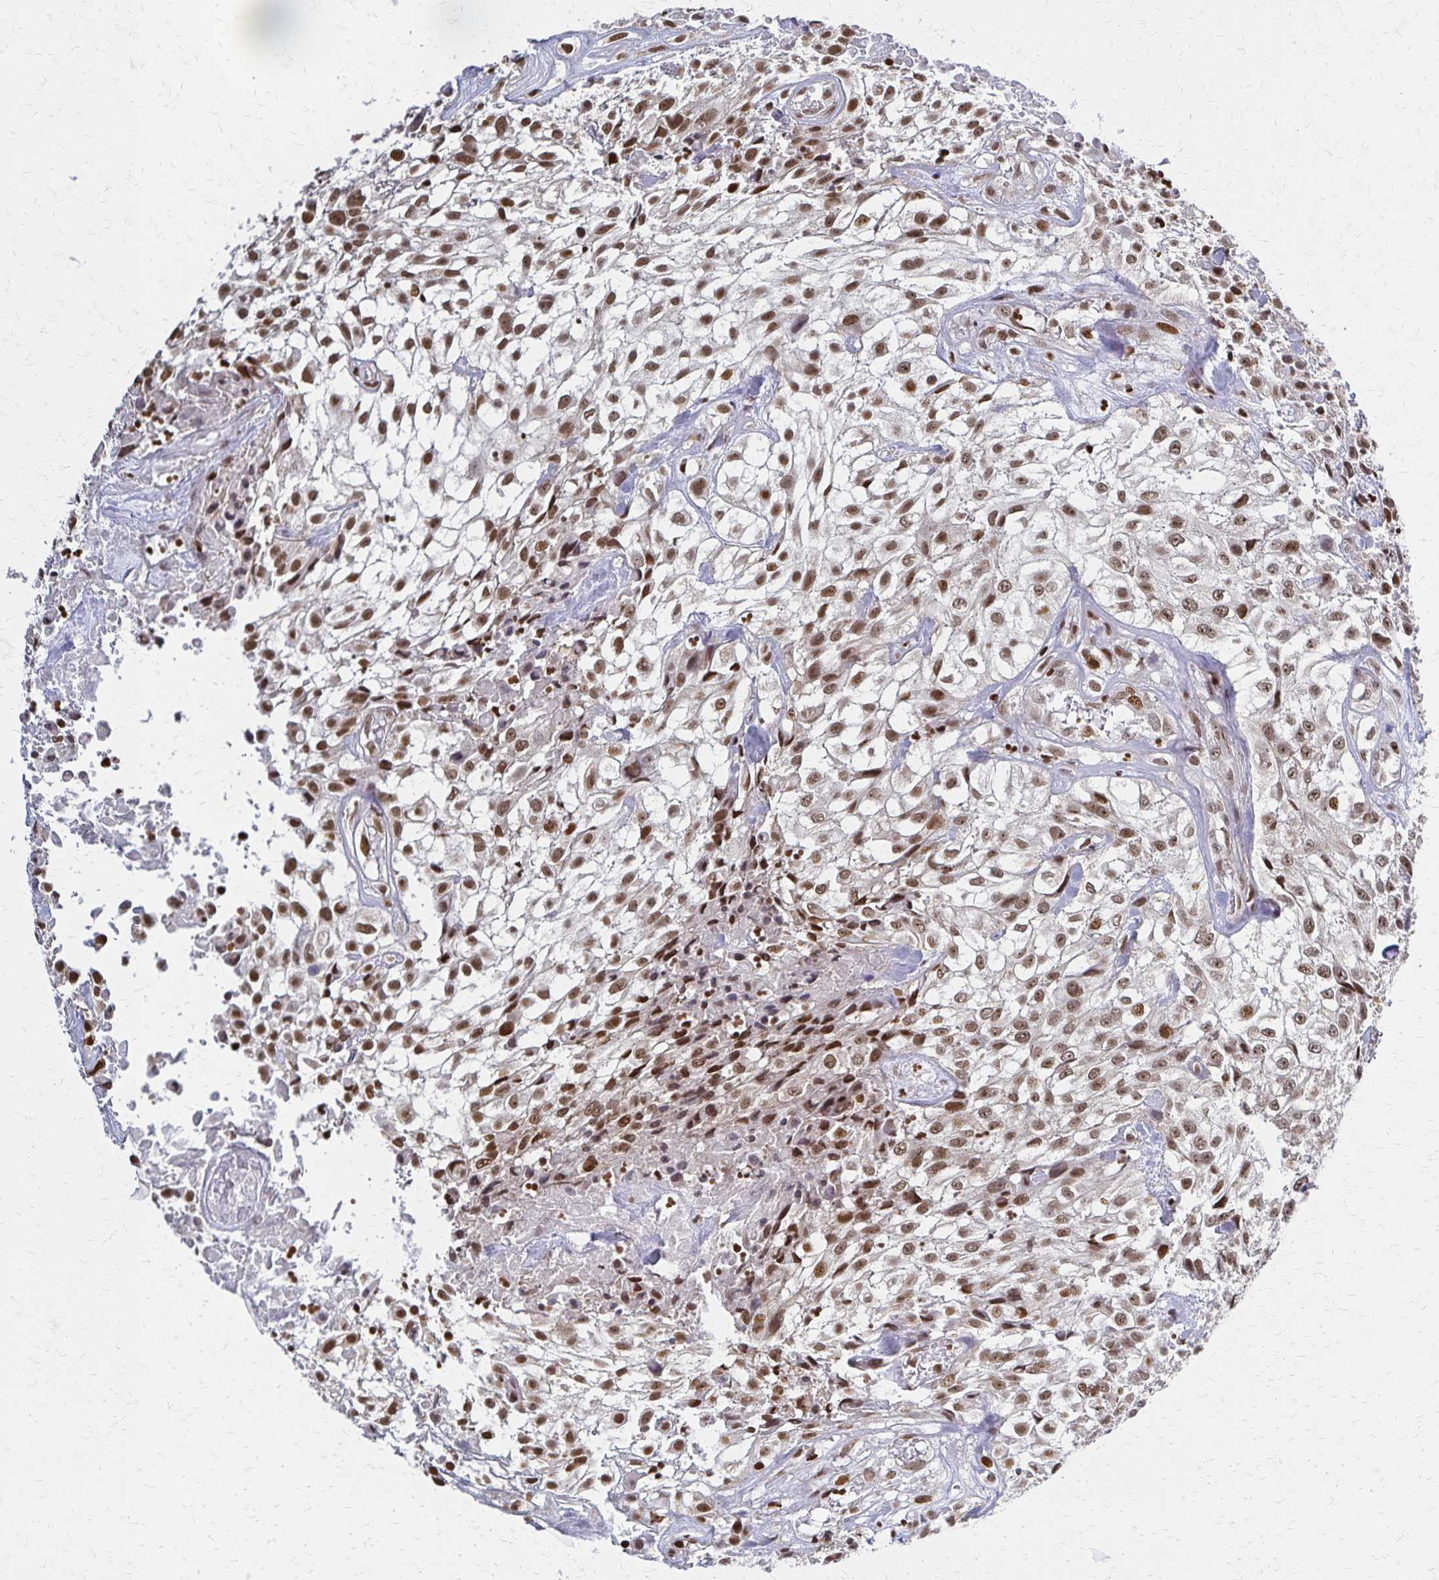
{"staining": {"intensity": "moderate", "quantity": ">75%", "location": "nuclear"}, "tissue": "urothelial cancer", "cell_type": "Tumor cells", "image_type": "cancer", "snomed": [{"axis": "morphology", "description": "Urothelial carcinoma, High grade"}, {"axis": "topography", "description": "Urinary bladder"}], "caption": "A high-resolution photomicrograph shows IHC staining of urothelial carcinoma (high-grade), which reveals moderate nuclear expression in approximately >75% of tumor cells.", "gene": "HOXA9", "patient": {"sex": "male", "age": 56}}